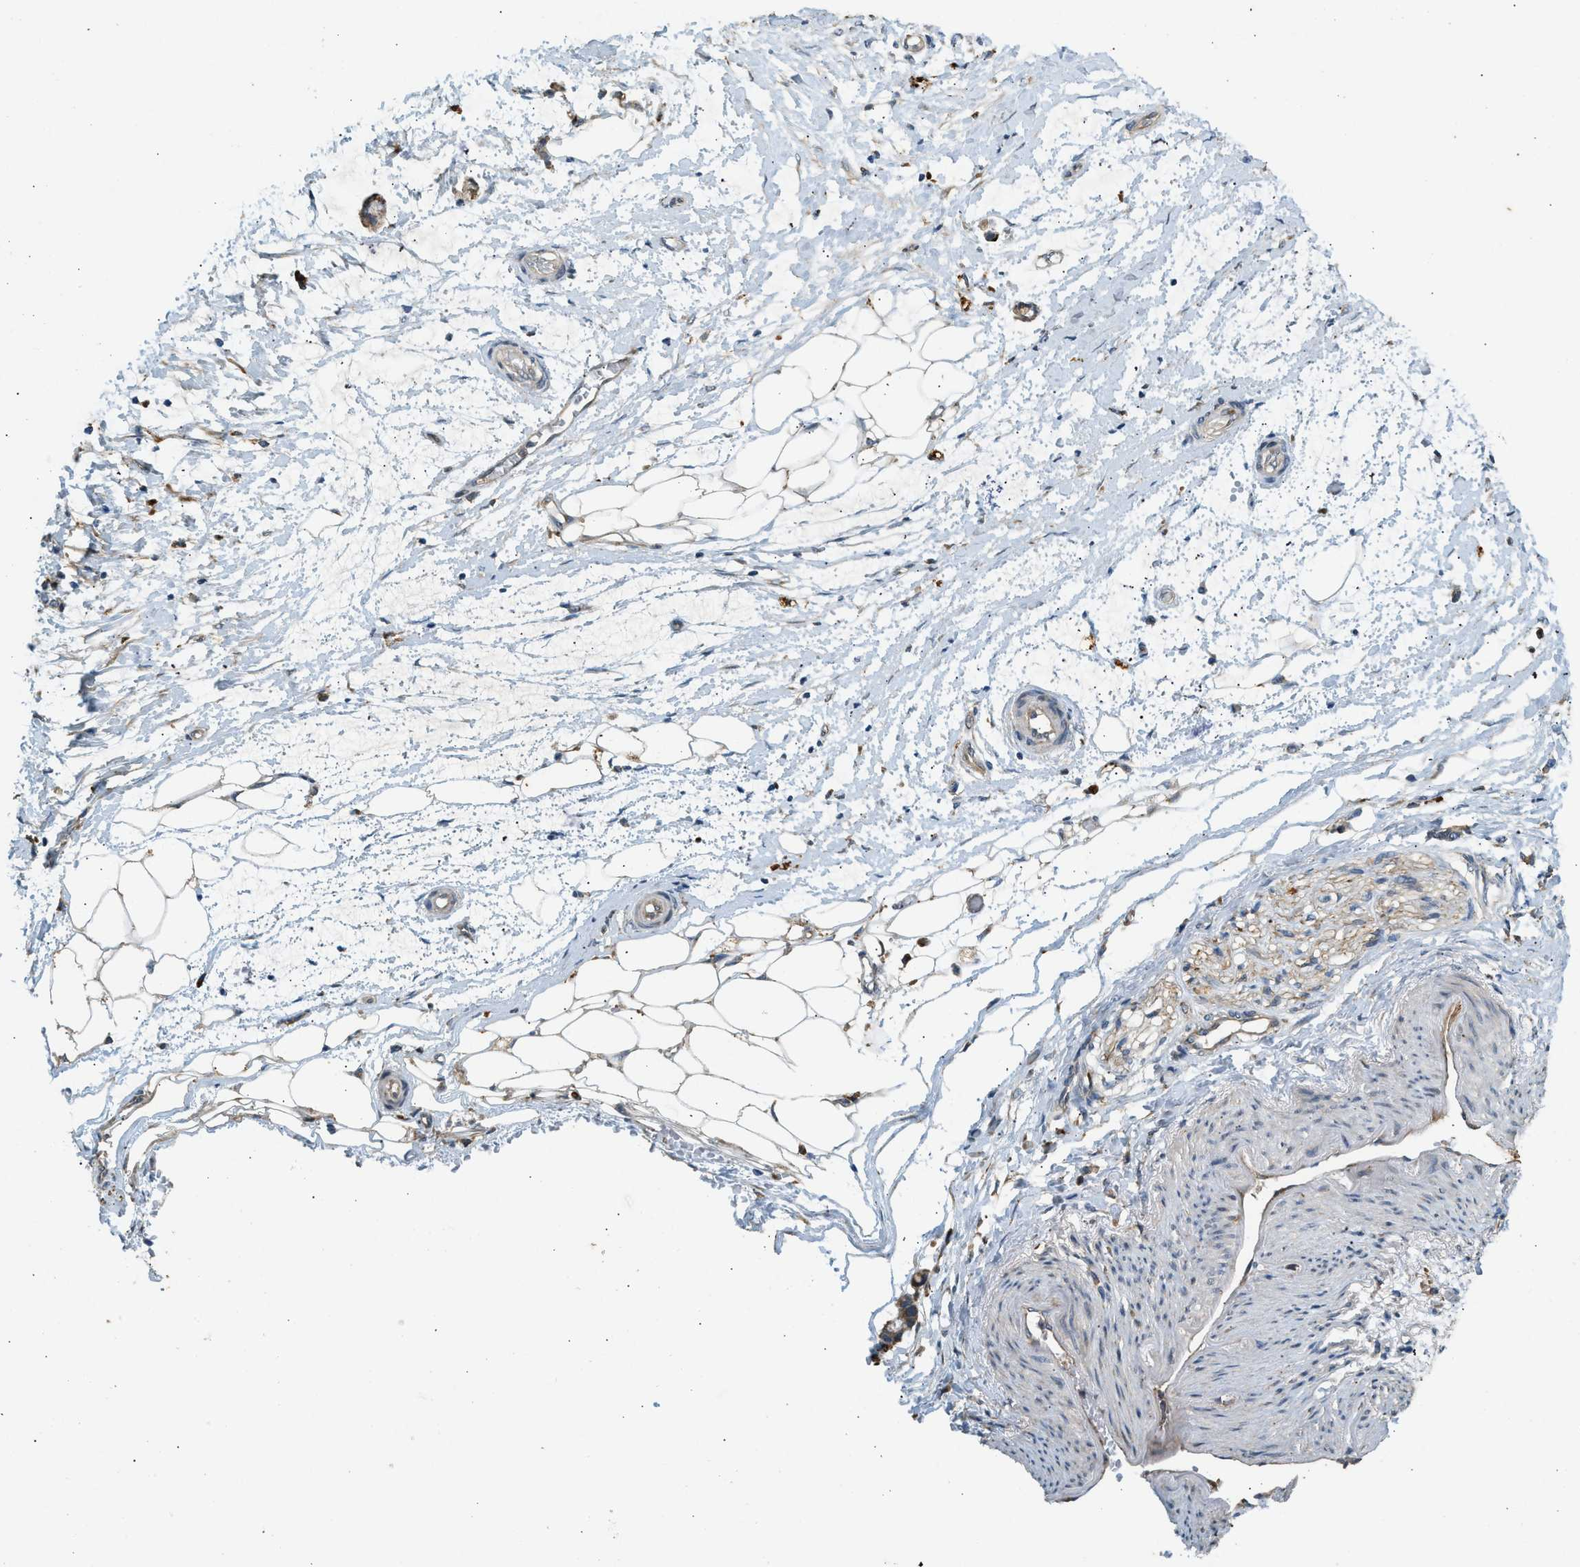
{"staining": {"intensity": "weak", "quantity": ">75%", "location": "cytoplasmic/membranous"}, "tissue": "adipose tissue", "cell_type": "Adipocytes", "image_type": "normal", "snomed": [{"axis": "morphology", "description": "Normal tissue, NOS"}, {"axis": "morphology", "description": "Adenocarcinoma, NOS"}, {"axis": "topography", "description": "Colon"}, {"axis": "topography", "description": "Peripheral nerve tissue"}], "caption": "Protein staining of normal adipose tissue demonstrates weak cytoplasmic/membranous expression in approximately >75% of adipocytes. (DAB (3,3'-diaminobenzidine) = brown stain, brightfield microscopy at high magnification).", "gene": "CTSB", "patient": {"sex": "male", "age": 14}}